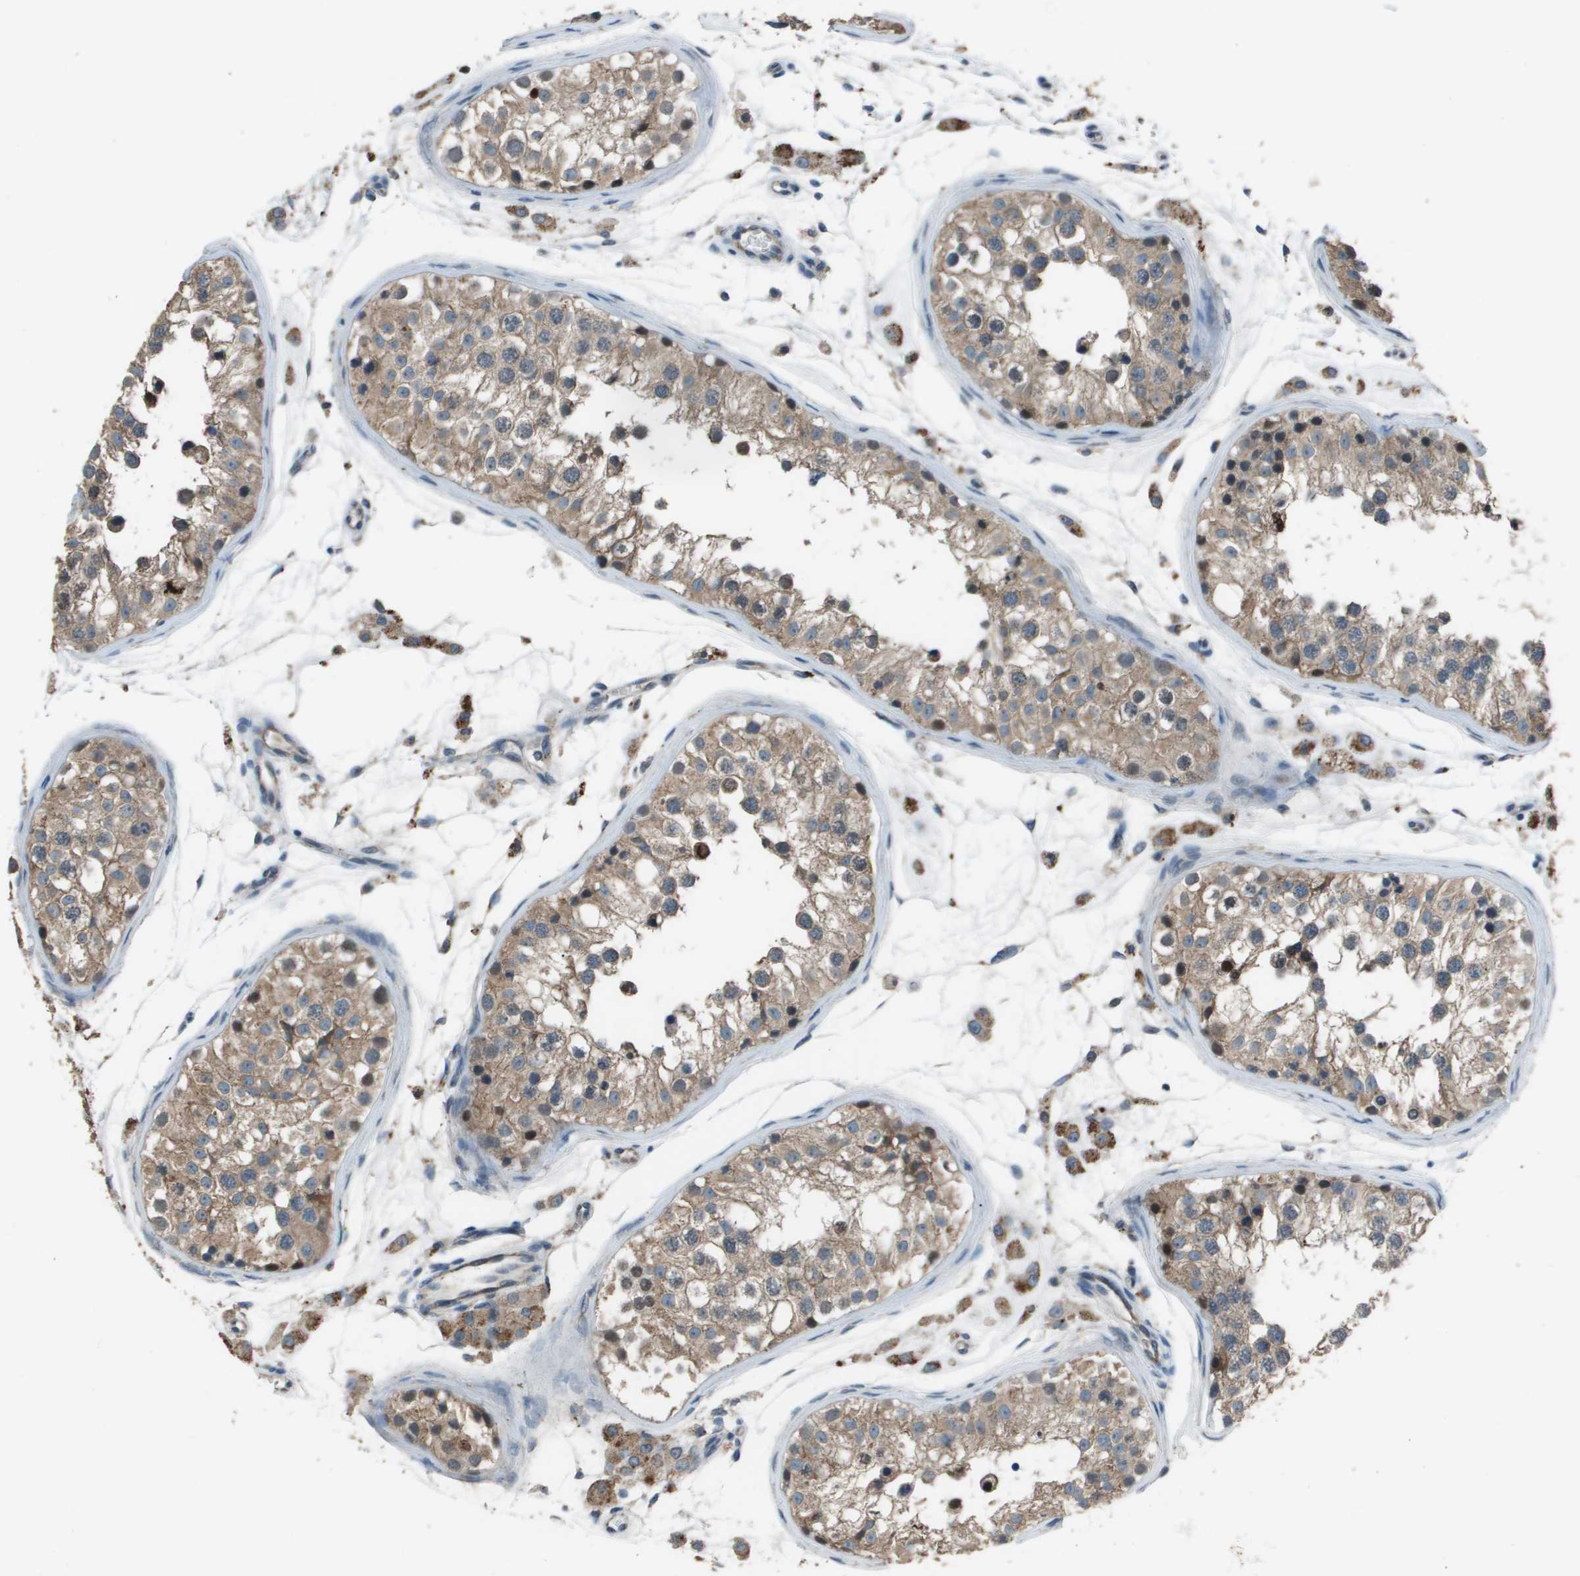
{"staining": {"intensity": "moderate", "quantity": ">75%", "location": "cytoplasmic/membranous"}, "tissue": "testis", "cell_type": "Cells in seminiferous ducts", "image_type": "normal", "snomed": [{"axis": "morphology", "description": "Normal tissue, NOS"}, {"axis": "morphology", "description": "Adenocarcinoma, metastatic, NOS"}, {"axis": "topography", "description": "Testis"}], "caption": "Approximately >75% of cells in seminiferous ducts in unremarkable human testis display moderate cytoplasmic/membranous protein positivity as visualized by brown immunohistochemical staining.", "gene": "GOSR2", "patient": {"sex": "male", "age": 26}}